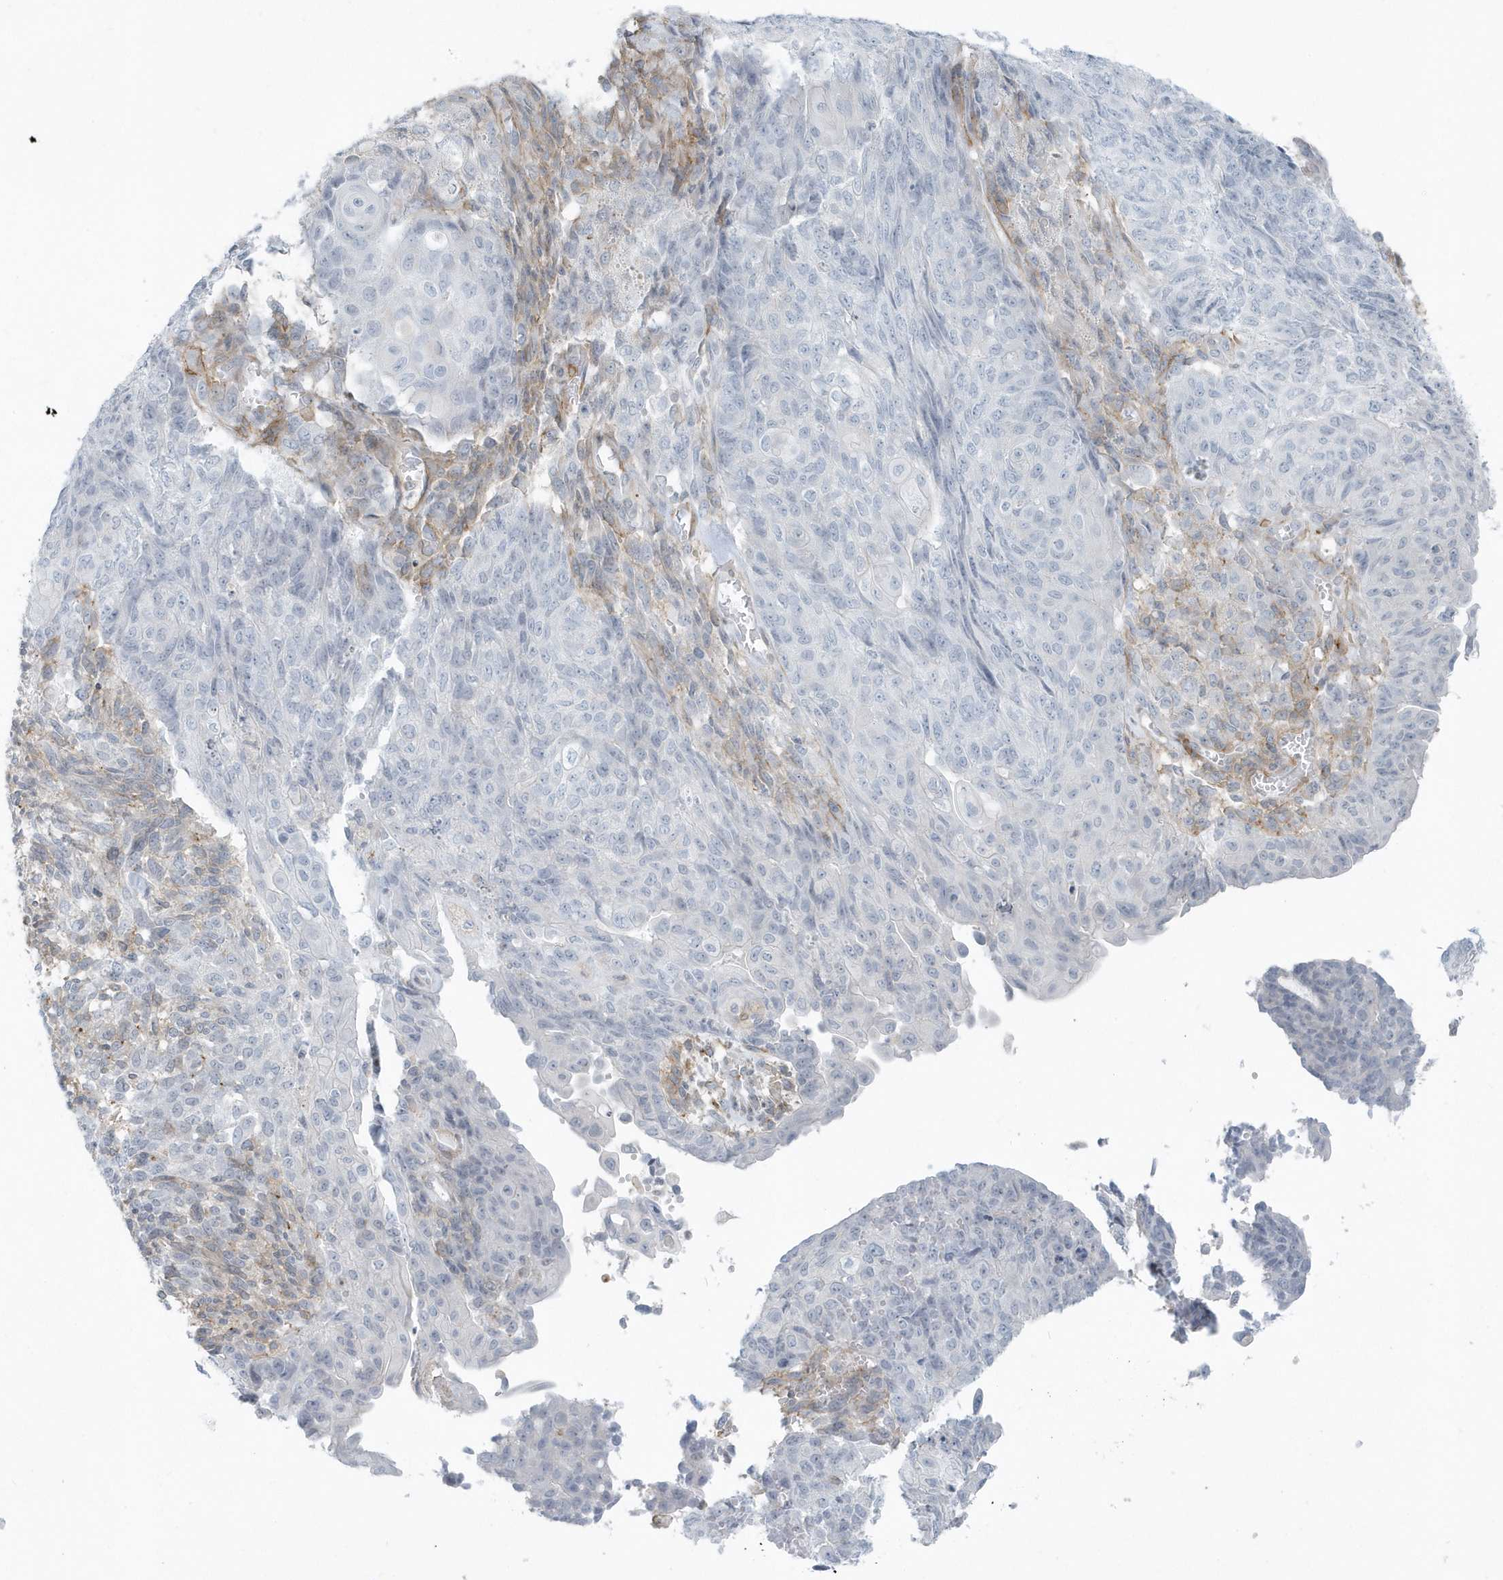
{"staining": {"intensity": "negative", "quantity": "none", "location": "none"}, "tissue": "endometrial cancer", "cell_type": "Tumor cells", "image_type": "cancer", "snomed": [{"axis": "morphology", "description": "Adenocarcinoma, NOS"}, {"axis": "topography", "description": "Endometrium"}], "caption": "Immunohistochemical staining of endometrial cancer (adenocarcinoma) shows no significant expression in tumor cells.", "gene": "CACNB2", "patient": {"sex": "female", "age": 32}}